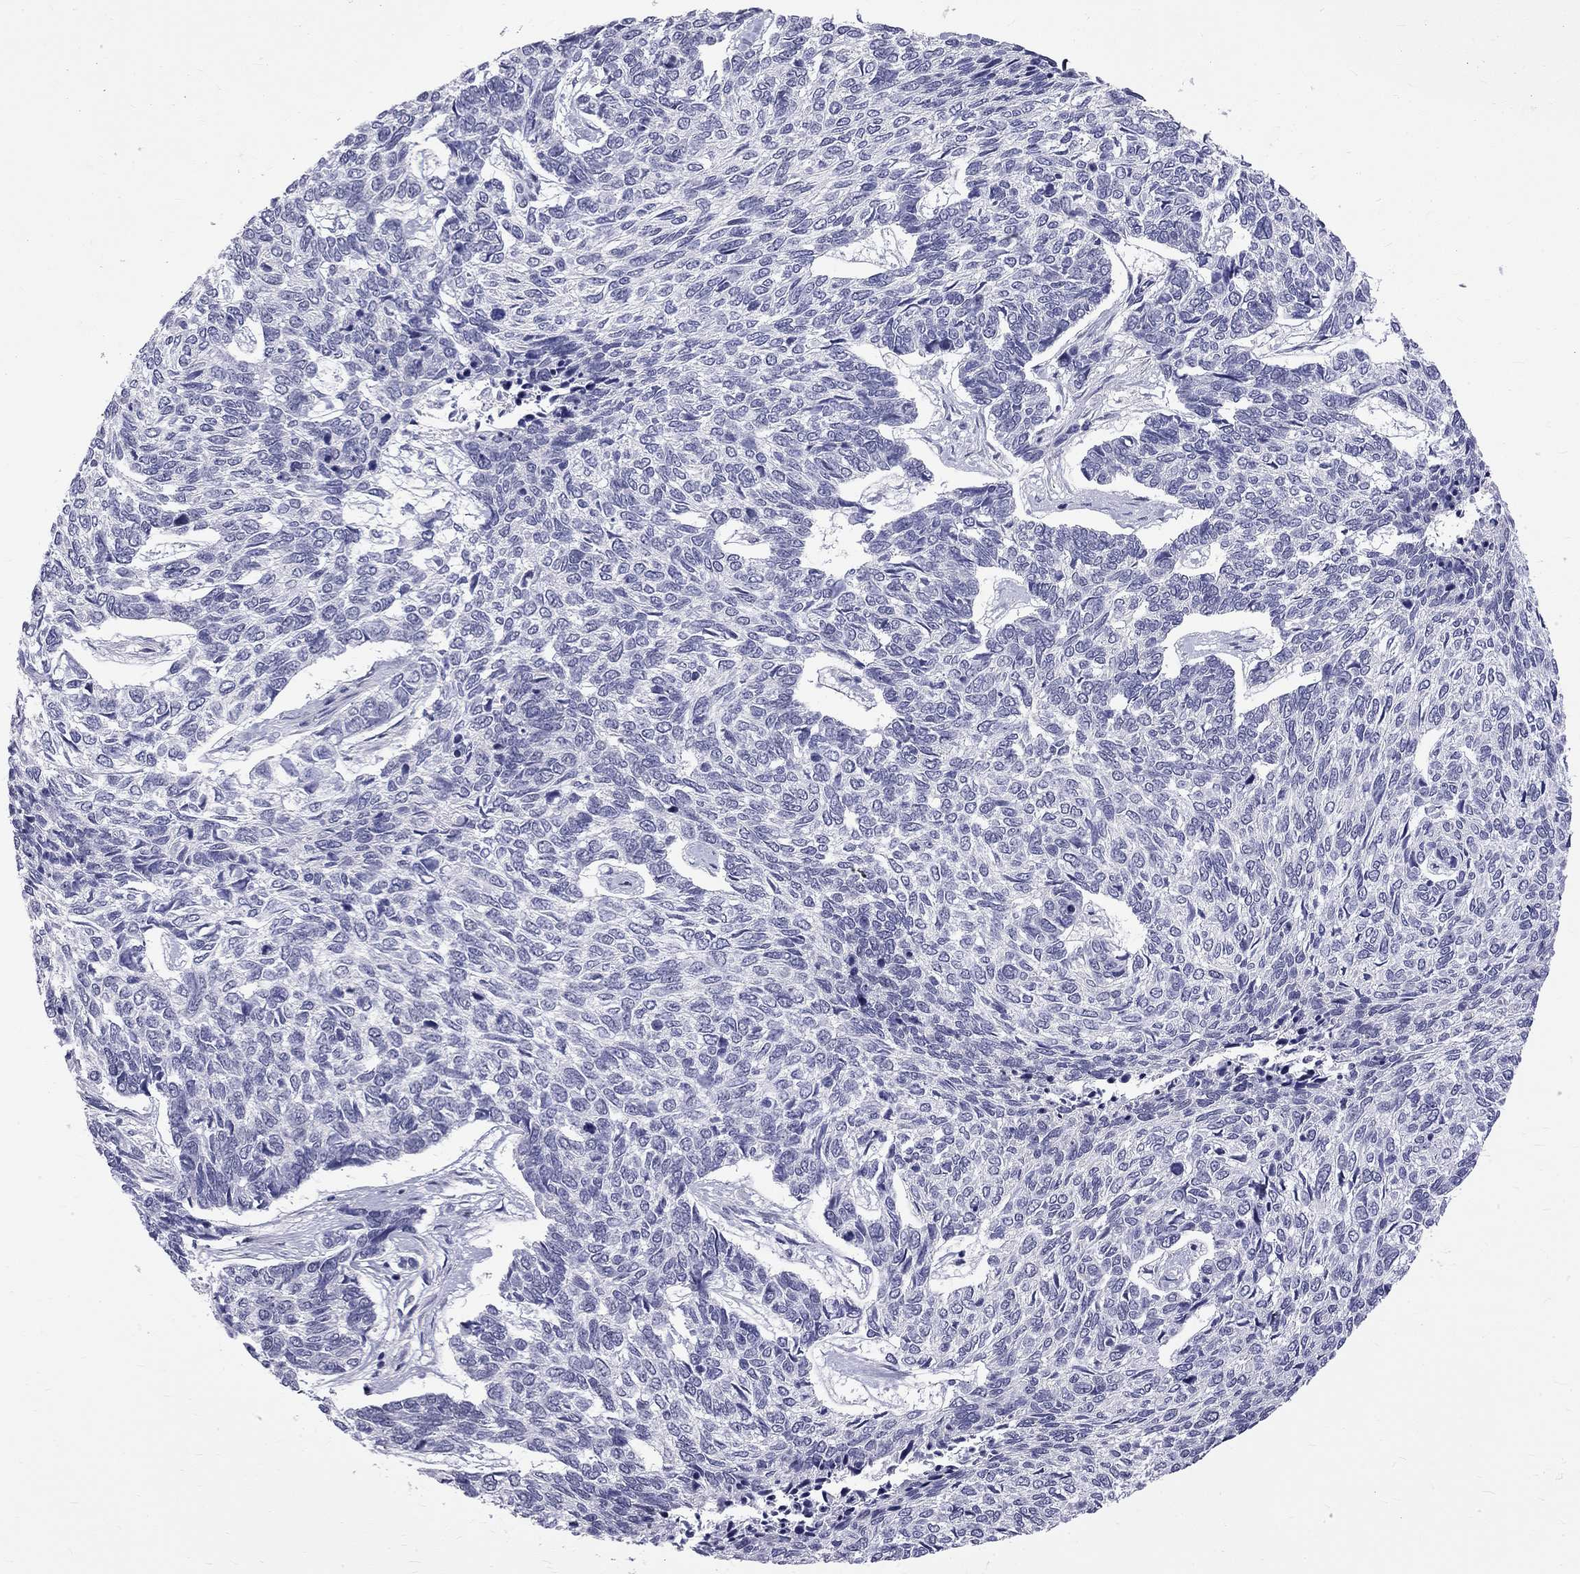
{"staining": {"intensity": "negative", "quantity": "none", "location": "none"}, "tissue": "skin cancer", "cell_type": "Tumor cells", "image_type": "cancer", "snomed": [{"axis": "morphology", "description": "Basal cell carcinoma"}, {"axis": "topography", "description": "Skin"}], "caption": "This image is of skin basal cell carcinoma stained with immunohistochemistry (IHC) to label a protein in brown with the nuclei are counter-stained blue. There is no expression in tumor cells. (Brightfield microscopy of DAB (3,3'-diaminobenzidine) immunohistochemistry at high magnification).", "gene": "RTL9", "patient": {"sex": "female", "age": 65}}